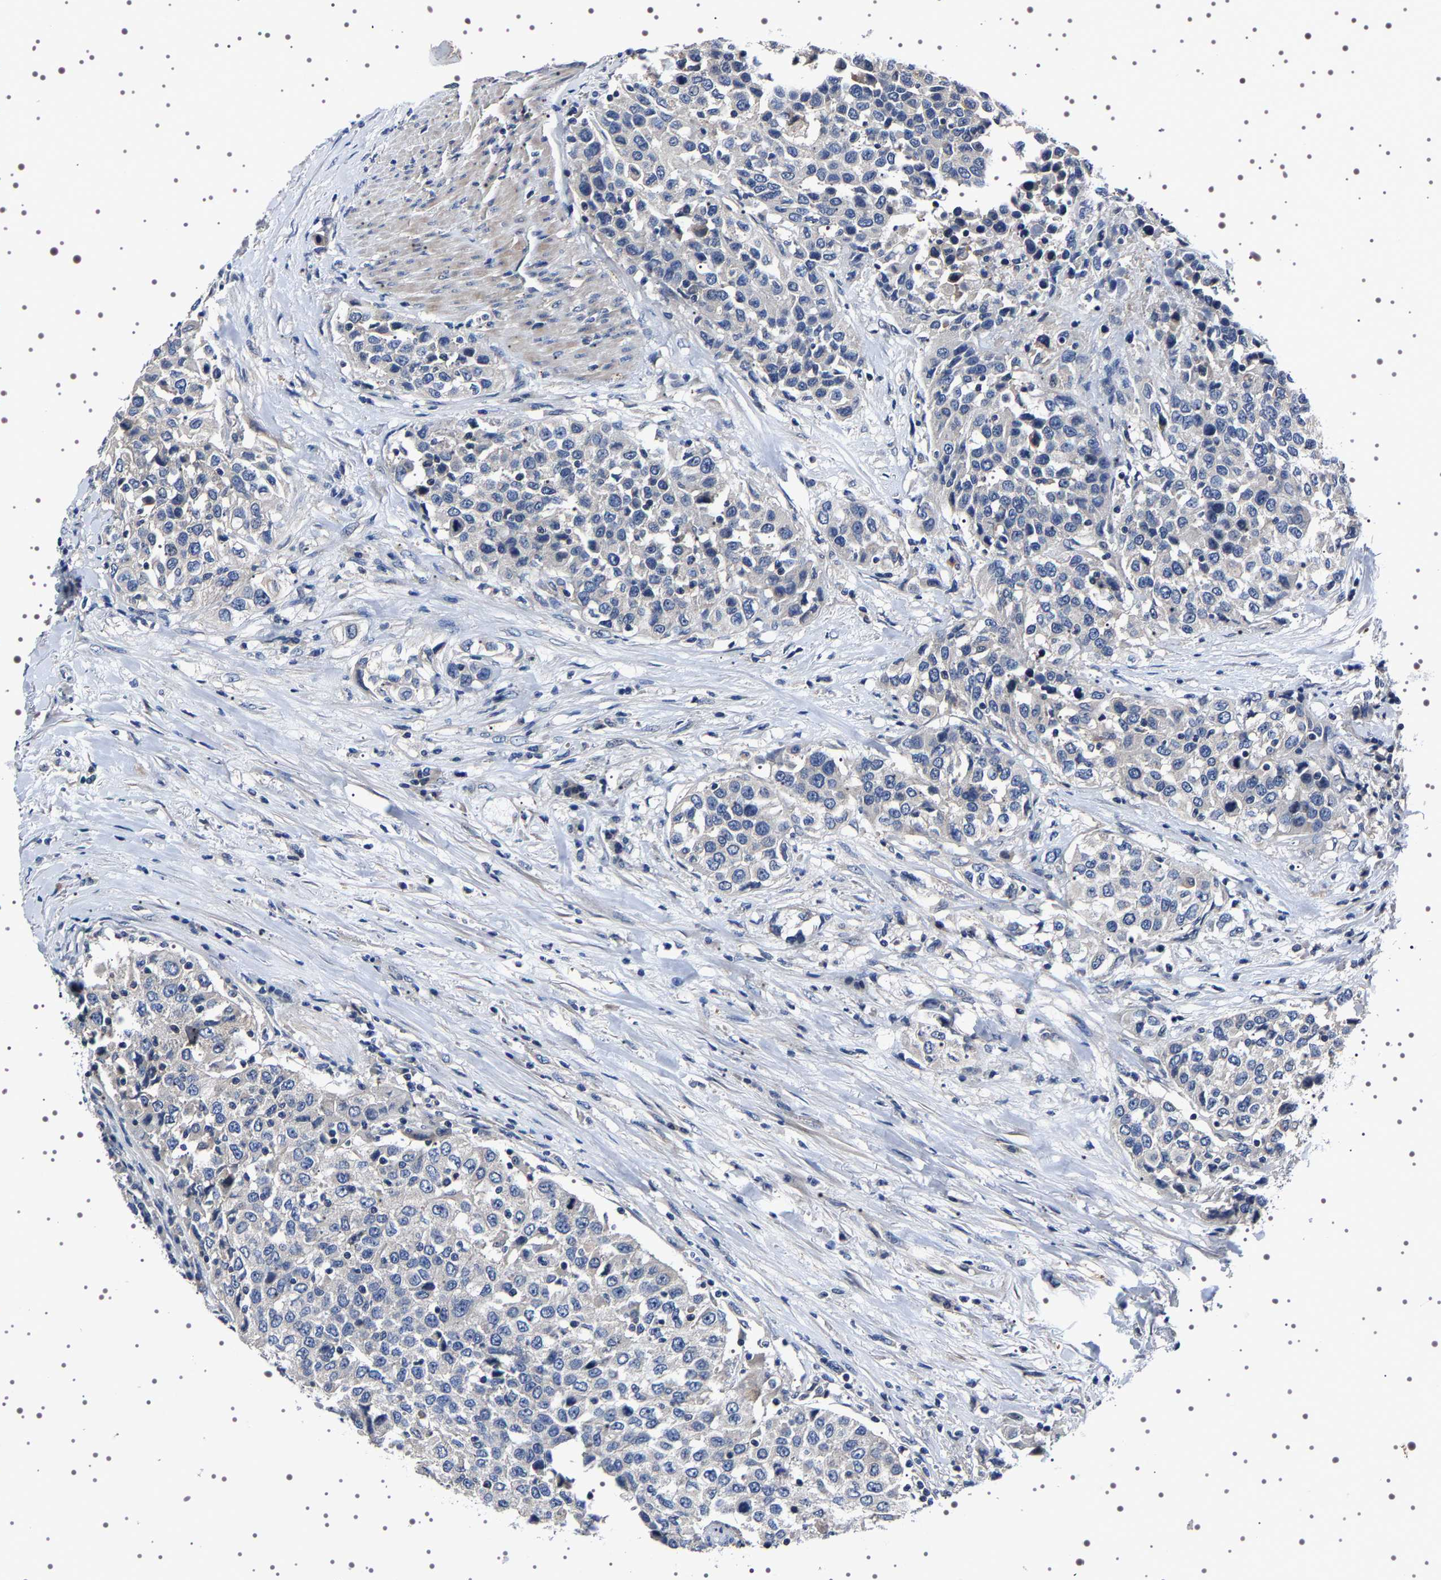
{"staining": {"intensity": "negative", "quantity": "none", "location": "none"}, "tissue": "urothelial cancer", "cell_type": "Tumor cells", "image_type": "cancer", "snomed": [{"axis": "morphology", "description": "Urothelial carcinoma, High grade"}, {"axis": "topography", "description": "Urinary bladder"}], "caption": "Immunohistochemistry of human high-grade urothelial carcinoma exhibits no expression in tumor cells.", "gene": "TARBP1", "patient": {"sex": "female", "age": 80}}